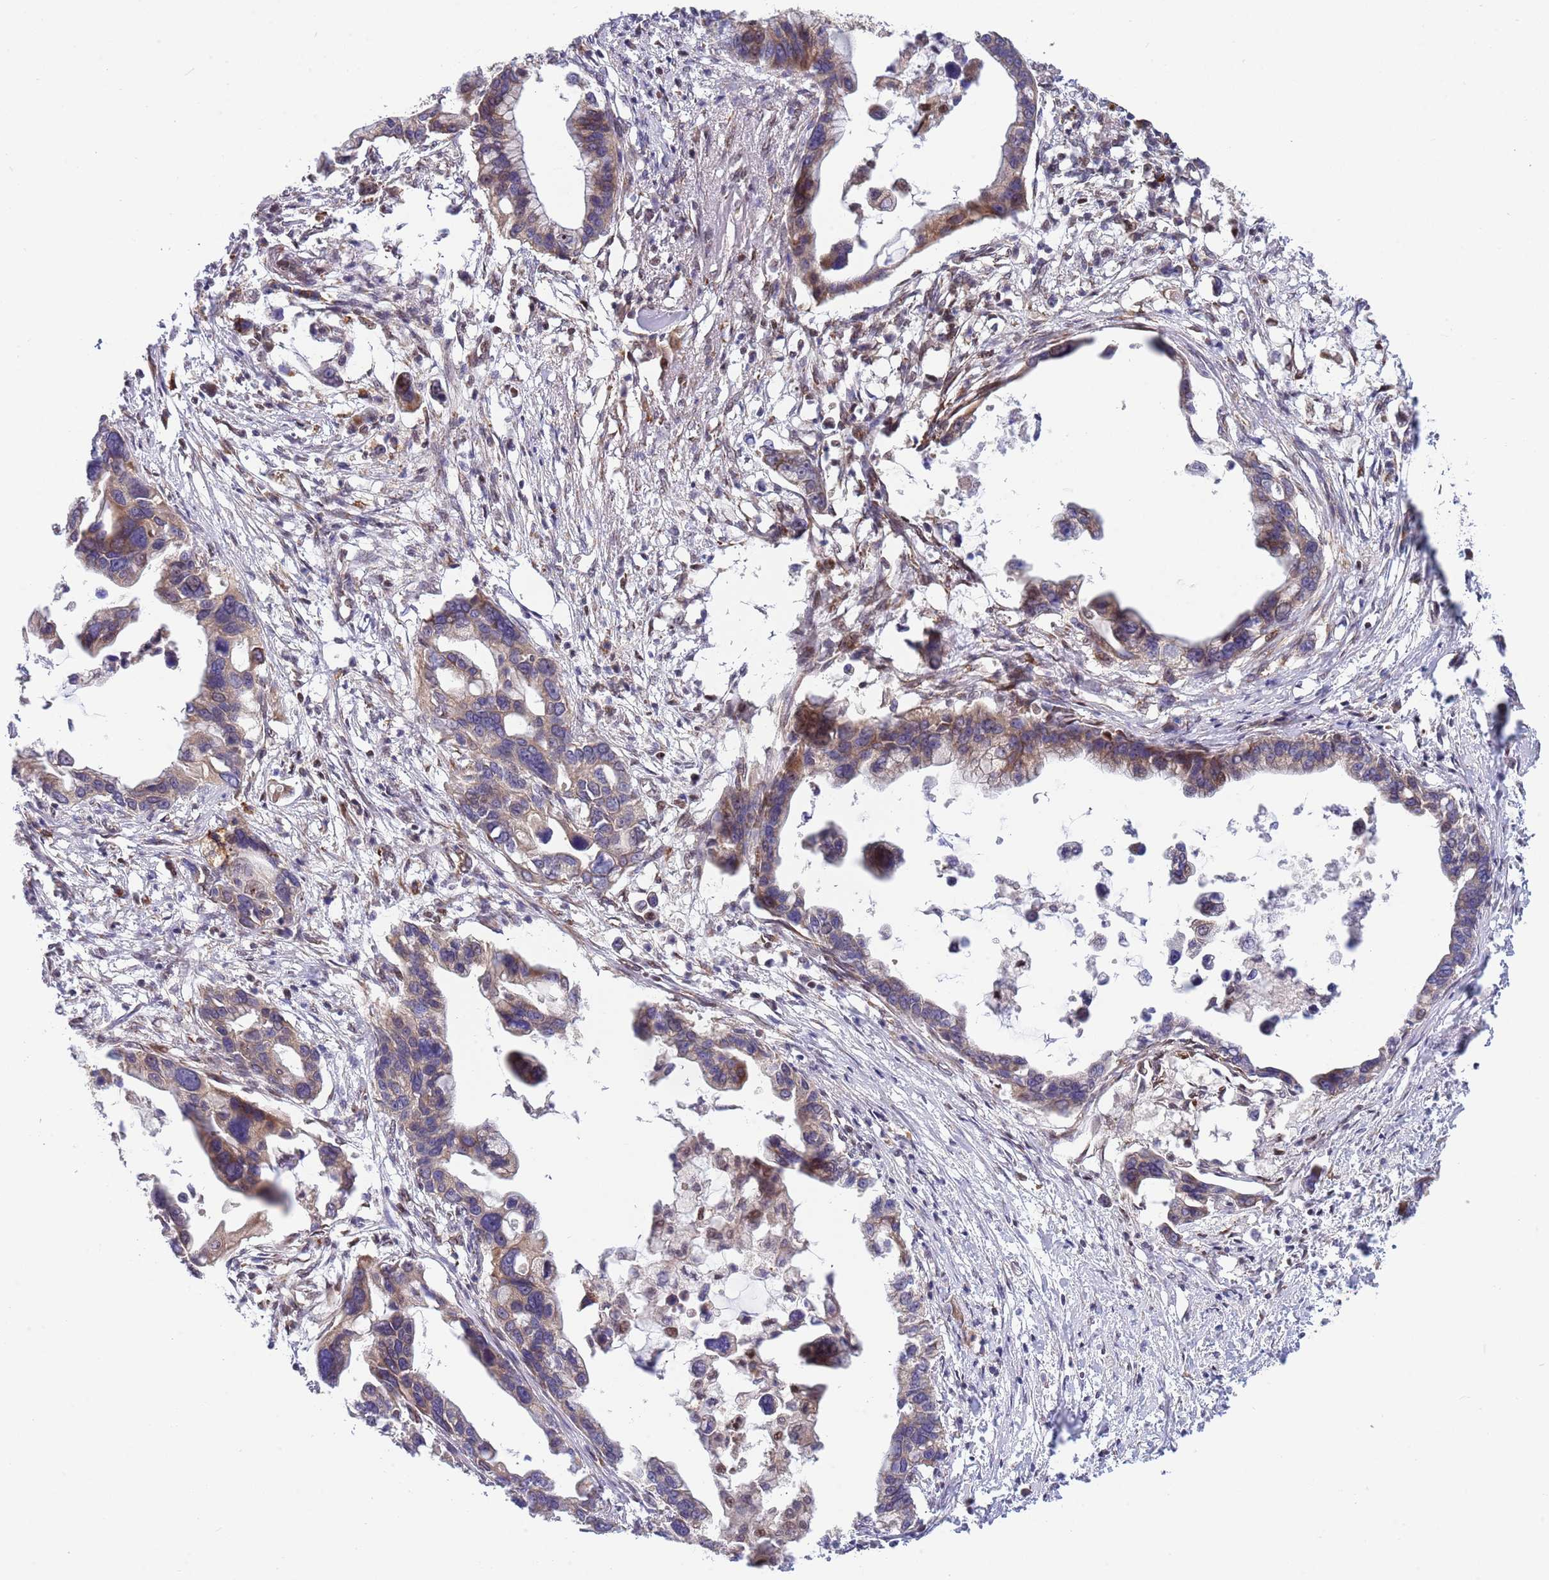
{"staining": {"intensity": "weak", "quantity": "25%-75%", "location": "cytoplasmic/membranous"}, "tissue": "pancreatic cancer", "cell_type": "Tumor cells", "image_type": "cancer", "snomed": [{"axis": "morphology", "description": "Adenocarcinoma, NOS"}, {"axis": "topography", "description": "Pancreas"}], "caption": "There is low levels of weak cytoplasmic/membranous expression in tumor cells of pancreatic cancer (adenocarcinoma), as demonstrated by immunohistochemical staining (brown color).", "gene": "TBX10", "patient": {"sex": "female", "age": 83}}